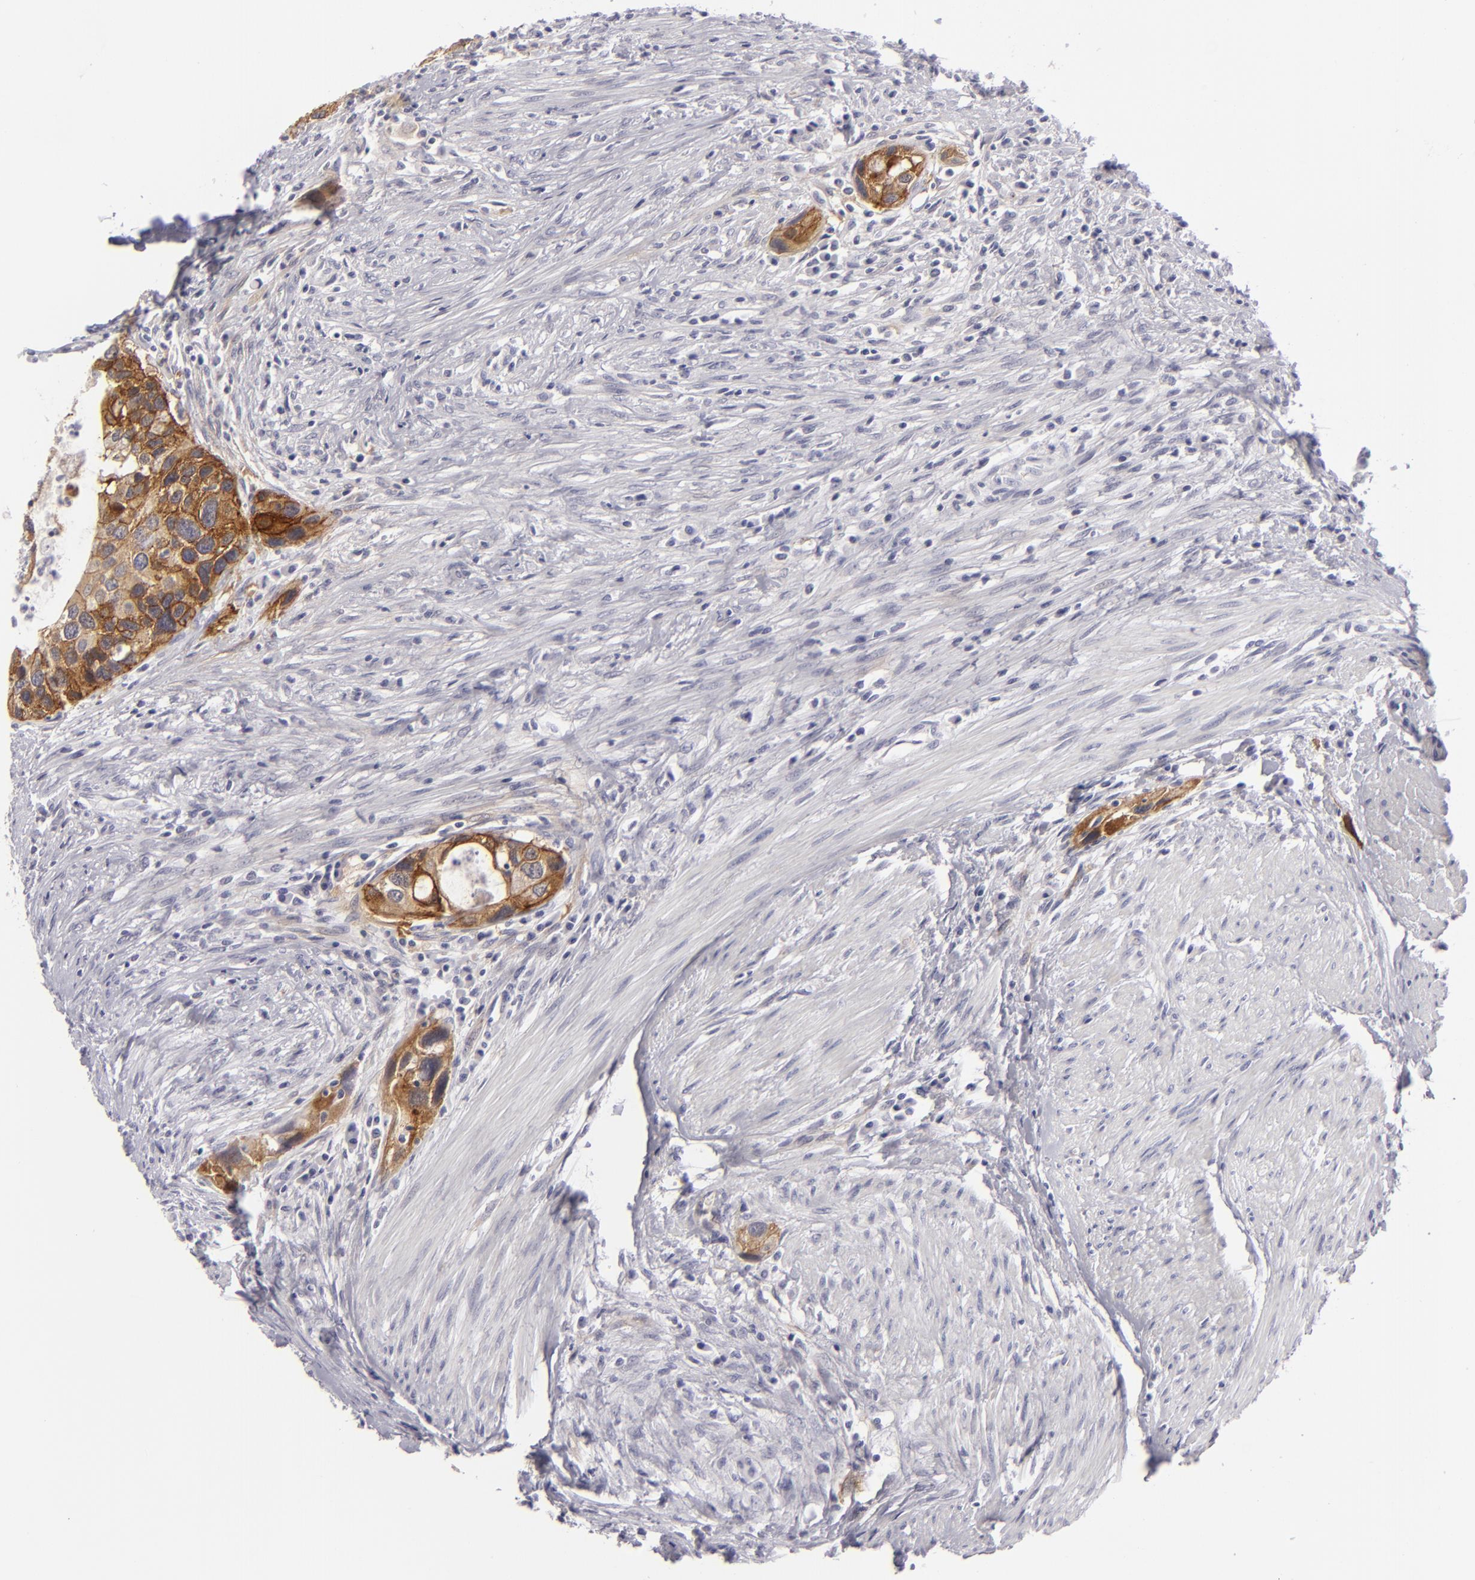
{"staining": {"intensity": "strong", "quantity": ">75%", "location": "cytoplasmic/membranous"}, "tissue": "urothelial cancer", "cell_type": "Tumor cells", "image_type": "cancer", "snomed": [{"axis": "morphology", "description": "Urothelial carcinoma, High grade"}, {"axis": "topography", "description": "Urinary bladder"}], "caption": "Immunohistochemistry (DAB) staining of urothelial carcinoma (high-grade) shows strong cytoplasmic/membranous protein expression in approximately >75% of tumor cells. The staining is performed using DAB (3,3'-diaminobenzidine) brown chromogen to label protein expression. The nuclei are counter-stained blue using hematoxylin.", "gene": "JUP", "patient": {"sex": "male", "age": 66}}